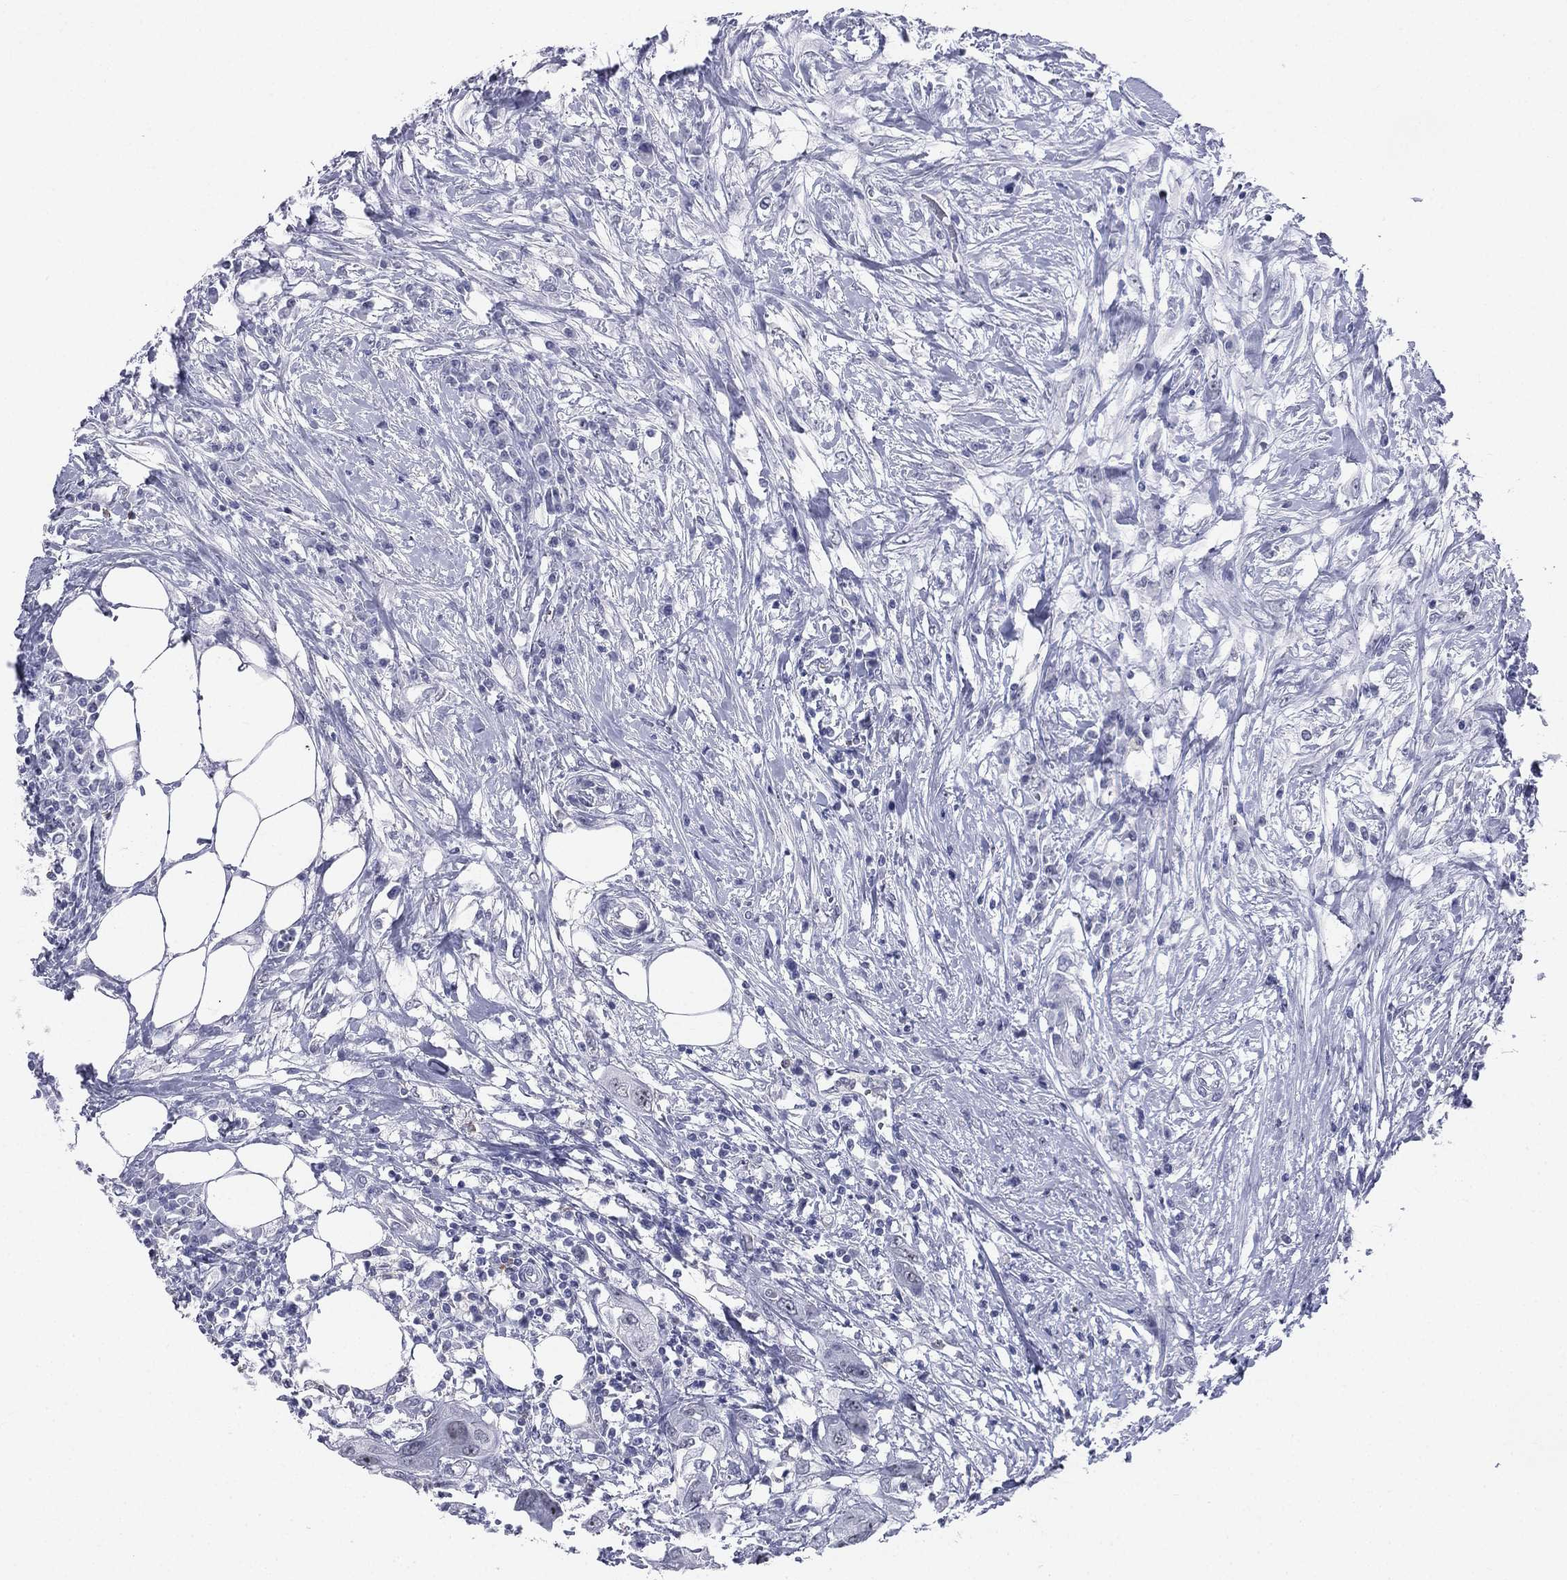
{"staining": {"intensity": "negative", "quantity": "none", "location": "none"}, "tissue": "urothelial cancer", "cell_type": "Tumor cells", "image_type": "cancer", "snomed": [{"axis": "morphology", "description": "Urothelial carcinoma, NOS"}, {"axis": "morphology", "description": "Urothelial carcinoma, High grade"}, {"axis": "topography", "description": "Urinary bladder"}], "caption": "DAB immunohistochemical staining of urothelial carcinoma (high-grade) reveals no significant positivity in tumor cells.", "gene": "CD22", "patient": {"sex": "male", "age": 63}}